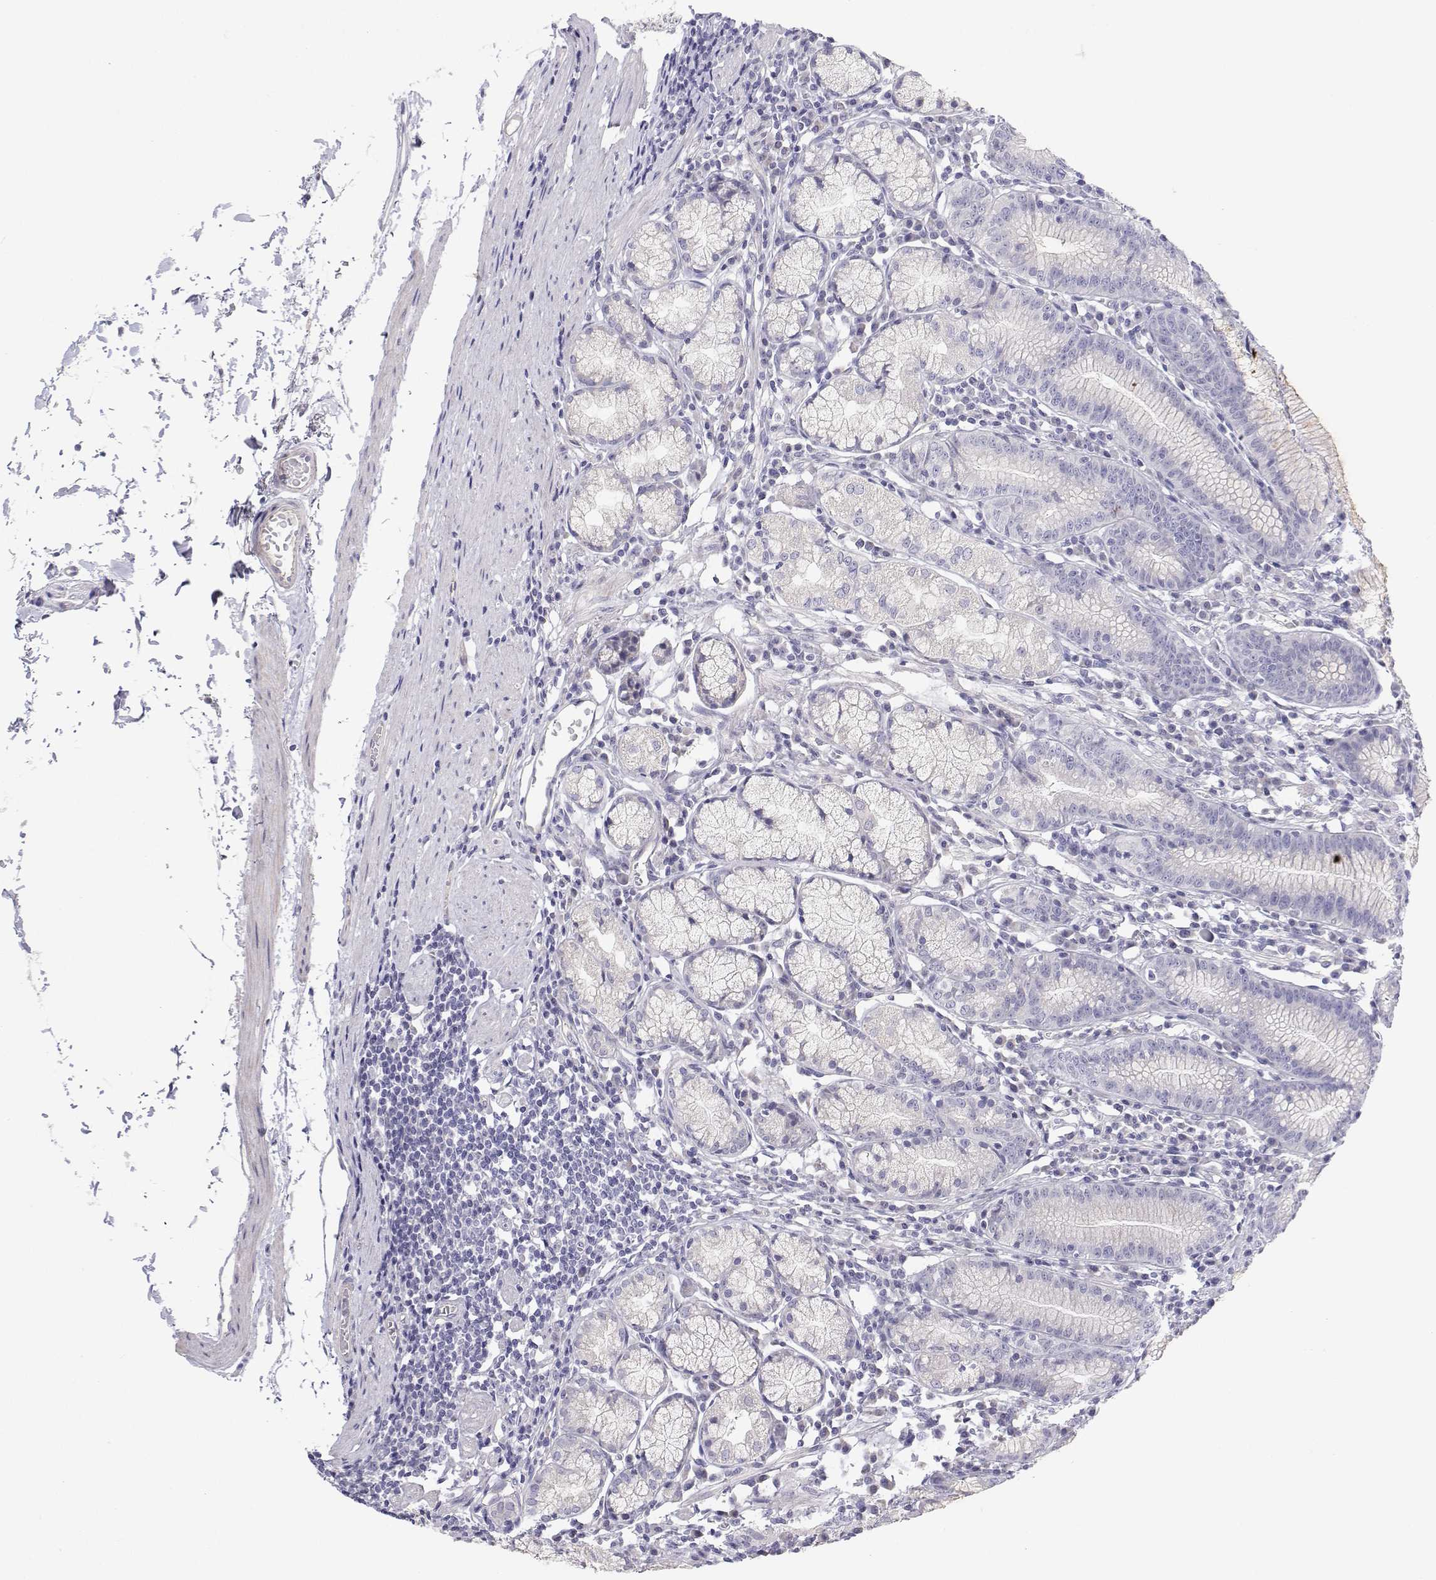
{"staining": {"intensity": "negative", "quantity": "none", "location": "none"}, "tissue": "stomach", "cell_type": "Glandular cells", "image_type": "normal", "snomed": [{"axis": "morphology", "description": "Normal tissue, NOS"}, {"axis": "topography", "description": "Stomach"}], "caption": "The IHC micrograph has no significant staining in glandular cells of stomach. The staining is performed using DAB (3,3'-diaminobenzidine) brown chromogen with nuclei counter-stained in using hematoxylin.", "gene": "ANKRD65", "patient": {"sex": "male", "age": 55}}